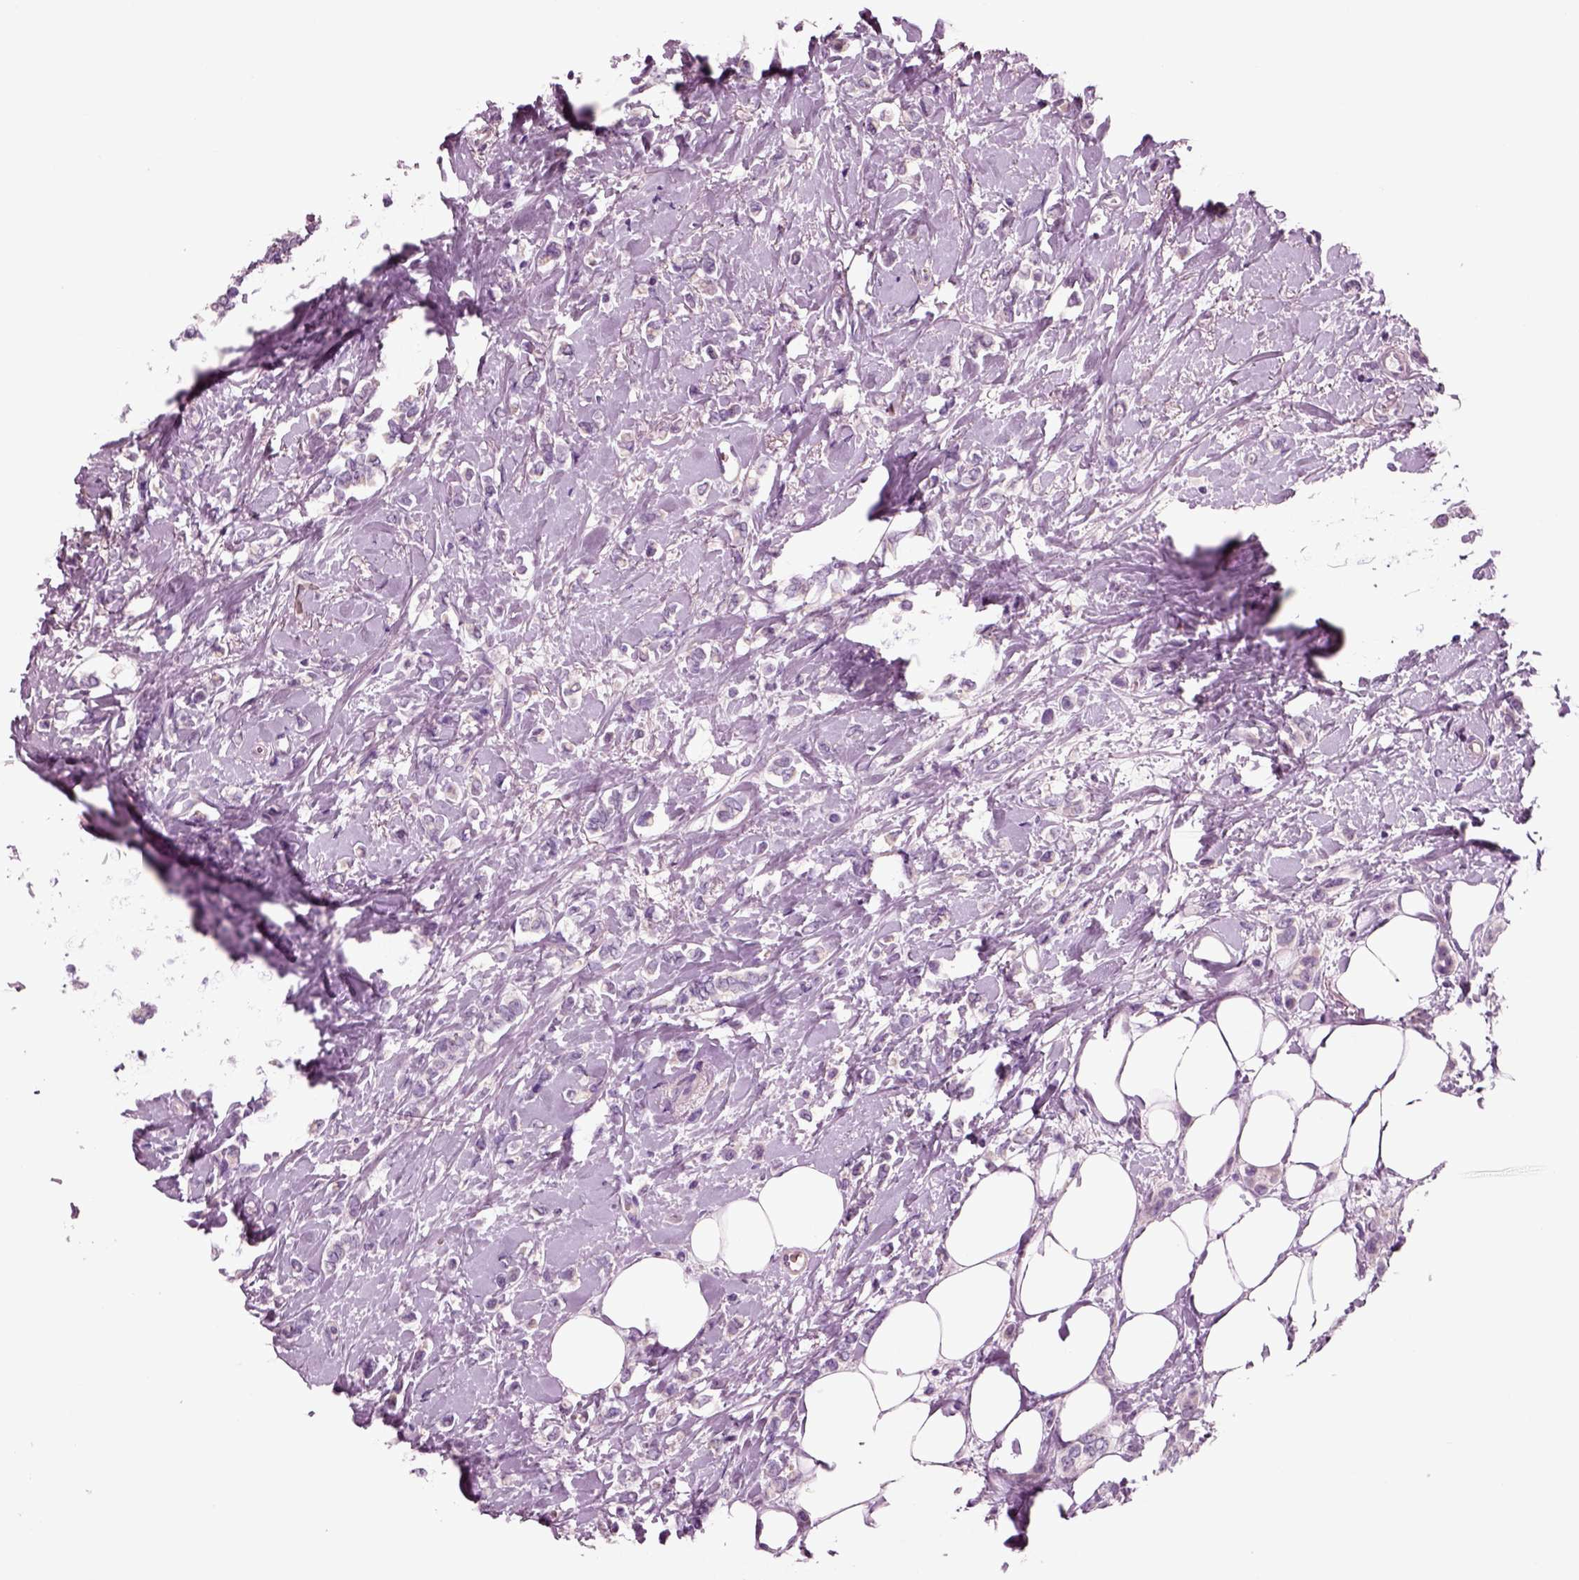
{"staining": {"intensity": "negative", "quantity": "none", "location": "none"}, "tissue": "breast cancer", "cell_type": "Tumor cells", "image_type": "cancer", "snomed": [{"axis": "morphology", "description": "Lobular carcinoma"}, {"axis": "topography", "description": "Breast"}], "caption": "DAB (3,3'-diaminobenzidine) immunohistochemical staining of lobular carcinoma (breast) displays no significant expression in tumor cells.", "gene": "CHGB", "patient": {"sex": "female", "age": 66}}